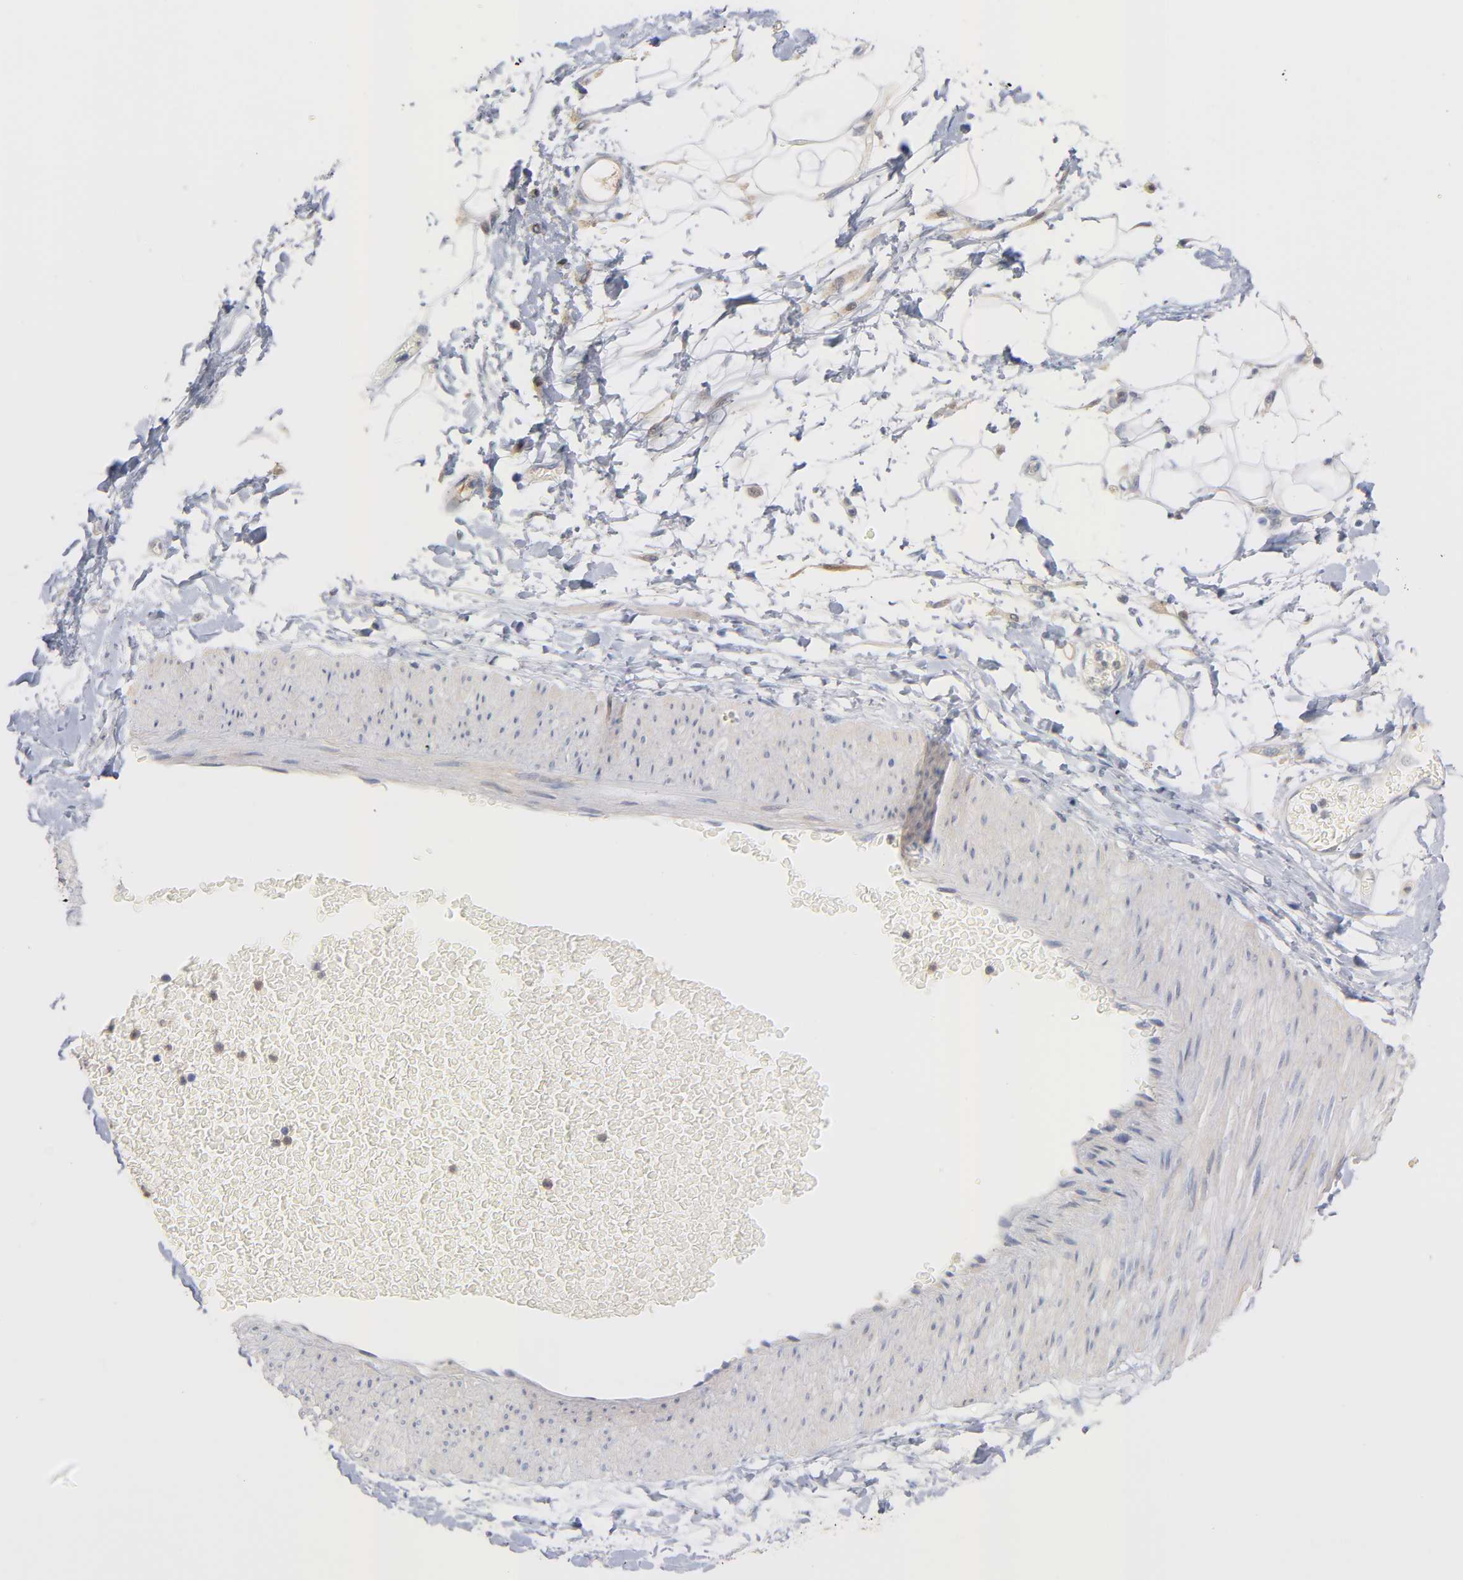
{"staining": {"intensity": "negative", "quantity": "none", "location": "none"}, "tissue": "adipose tissue", "cell_type": "Adipocytes", "image_type": "normal", "snomed": [{"axis": "morphology", "description": "Normal tissue, NOS"}, {"axis": "morphology", "description": "Urothelial carcinoma, High grade"}, {"axis": "topography", "description": "Vascular tissue"}, {"axis": "topography", "description": "Urinary bladder"}], "caption": "Immunohistochemical staining of unremarkable human adipose tissue exhibits no significant expression in adipocytes. Brightfield microscopy of immunohistochemistry (IHC) stained with DAB (brown) and hematoxylin (blue), captured at high magnification.", "gene": "IL18", "patient": {"sex": "female", "age": 56}}